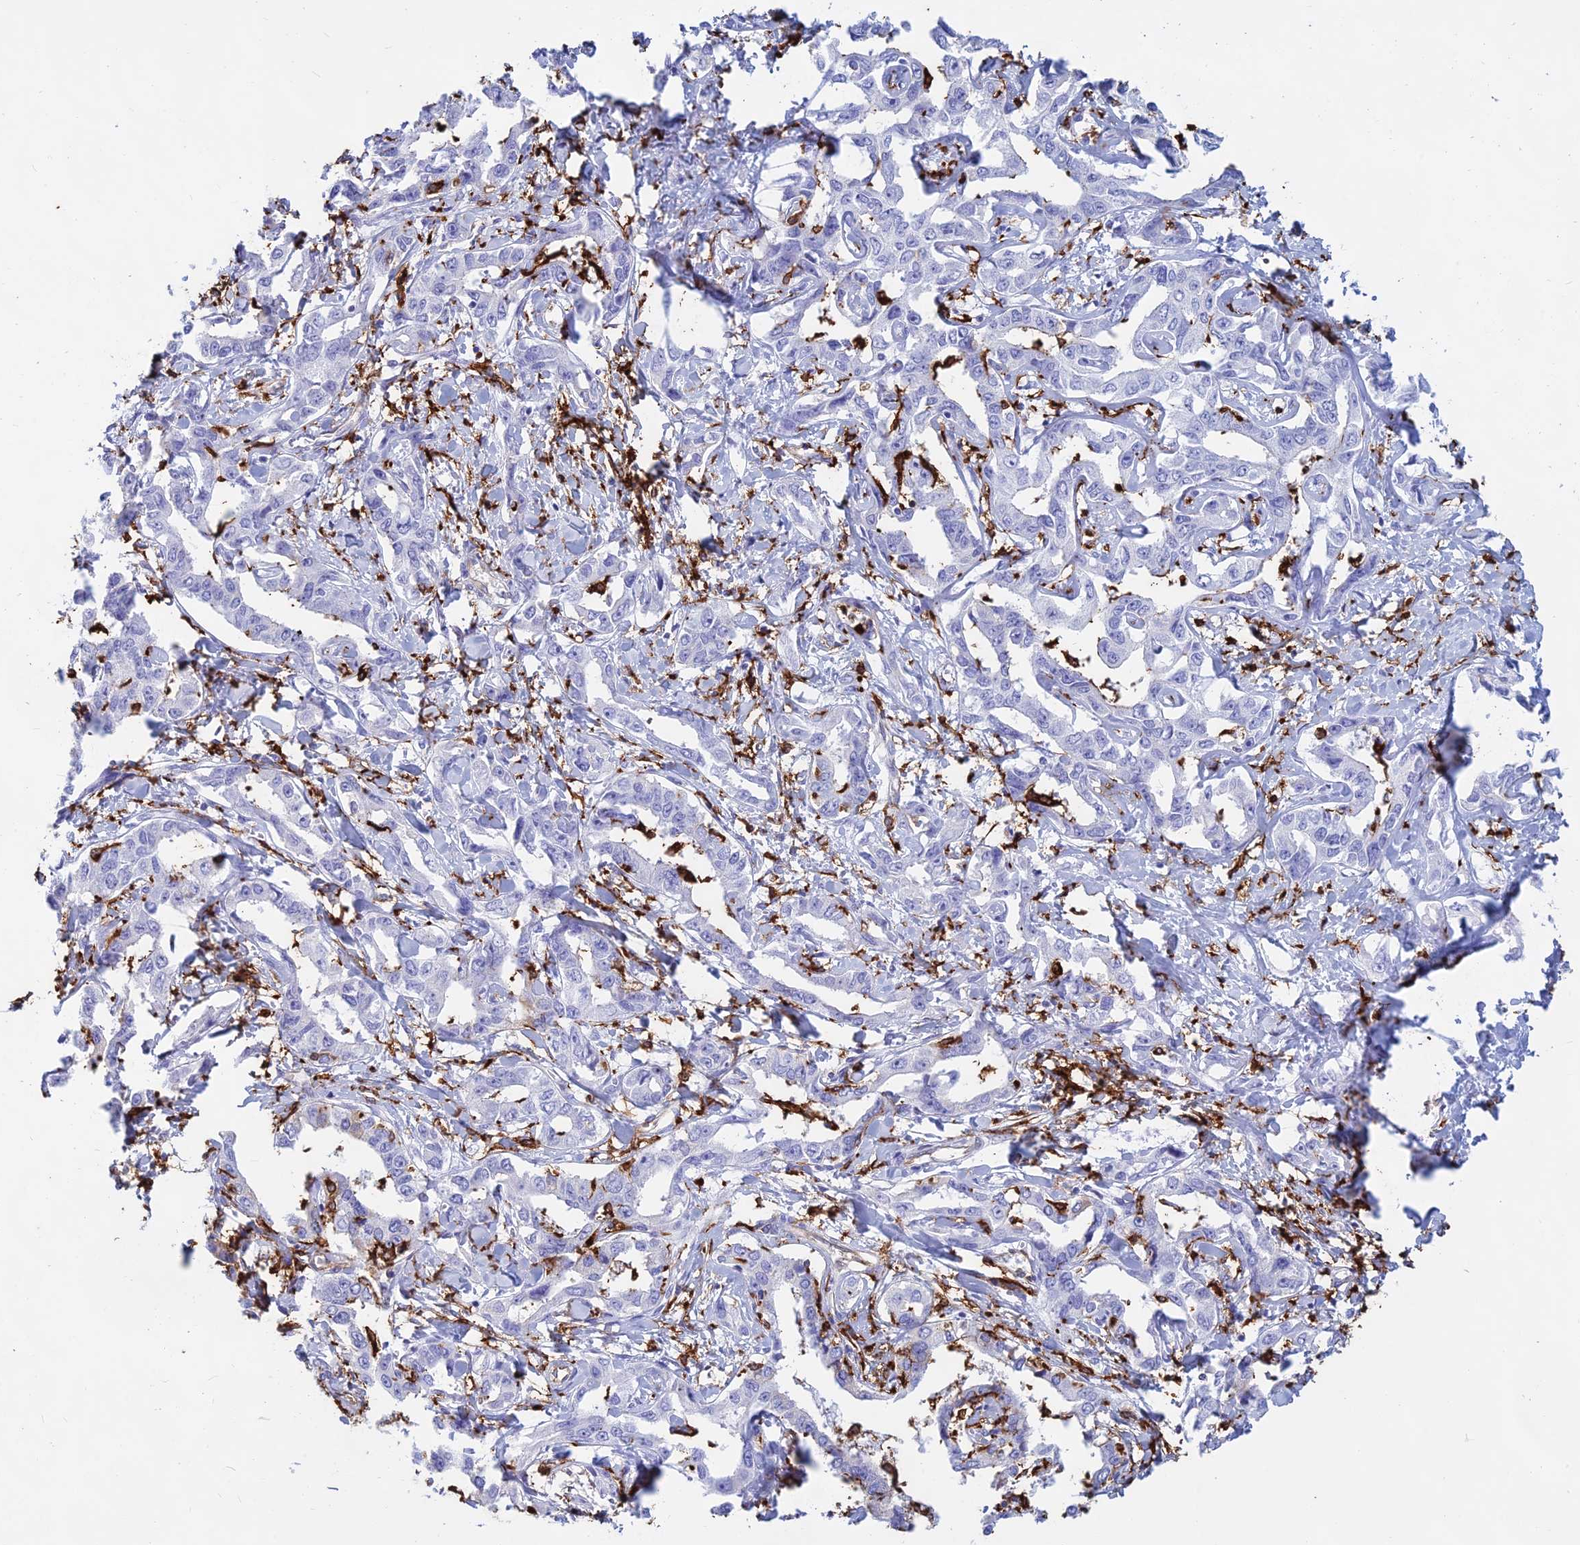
{"staining": {"intensity": "negative", "quantity": "none", "location": "none"}, "tissue": "liver cancer", "cell_type": "Tumor cells", "image_type": "cancer", "snomed": [{"axis": "morphology", "description": "Cholangiocarcinoma"}, {"axis": "topography", "description": "Liver"}], "caption": "An immunohistochemistry (IHC) micrograph of liver cancer is shown. There is no staining in tumor cells of liver cancer.", "gene": "HLA-DRB1", "patient": {"sex": "male", "age": 59}}